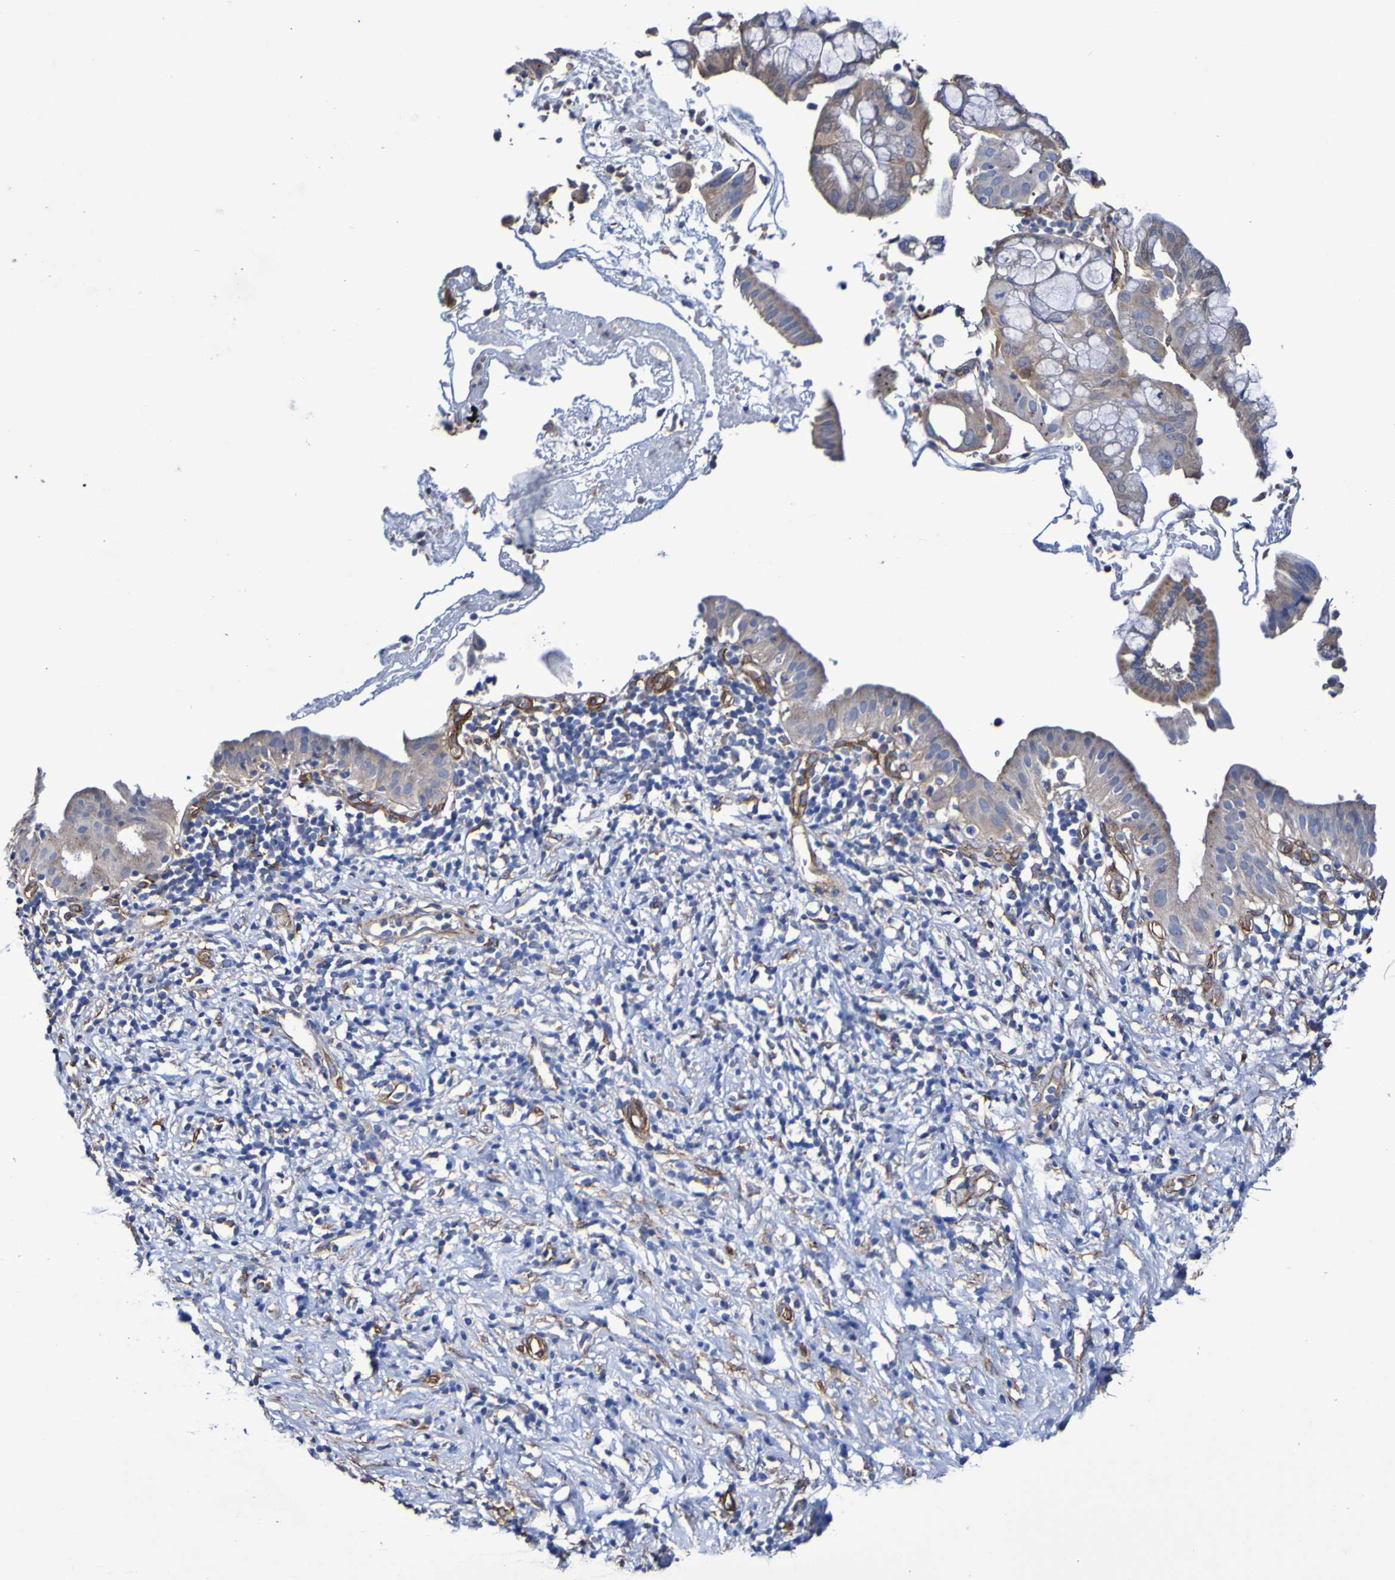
{"staining": {"intensity": "weak", "quantity": "25%-75%", "location": "cytoplasmic/membranous"}, "tissue": "pancreatic cancer", "cell_type": "Tumor cells", "image_type": "cancer", "snomed": [{"axis": "morphology", "description": "Adenocarcinoma, NOS"}, {"axis": "morphology", "description": "Adenocarcinoma, metastatic, NOS"}, {"axis": "topography", "description": "Lymph node"}, {"axis": "topography", "description": "Pancreas"}, {"axis": "topography", "description": "Duodenum"}], "caption": "Adenocarcinoma (pancreatic) stained for a protein (brown) reveals weak cytoplasmic/membranous positive expression in about 25%-75% of tumor cells.", "gene": "ELMOD3", "patient": {"sex": "female", "age": 64}}